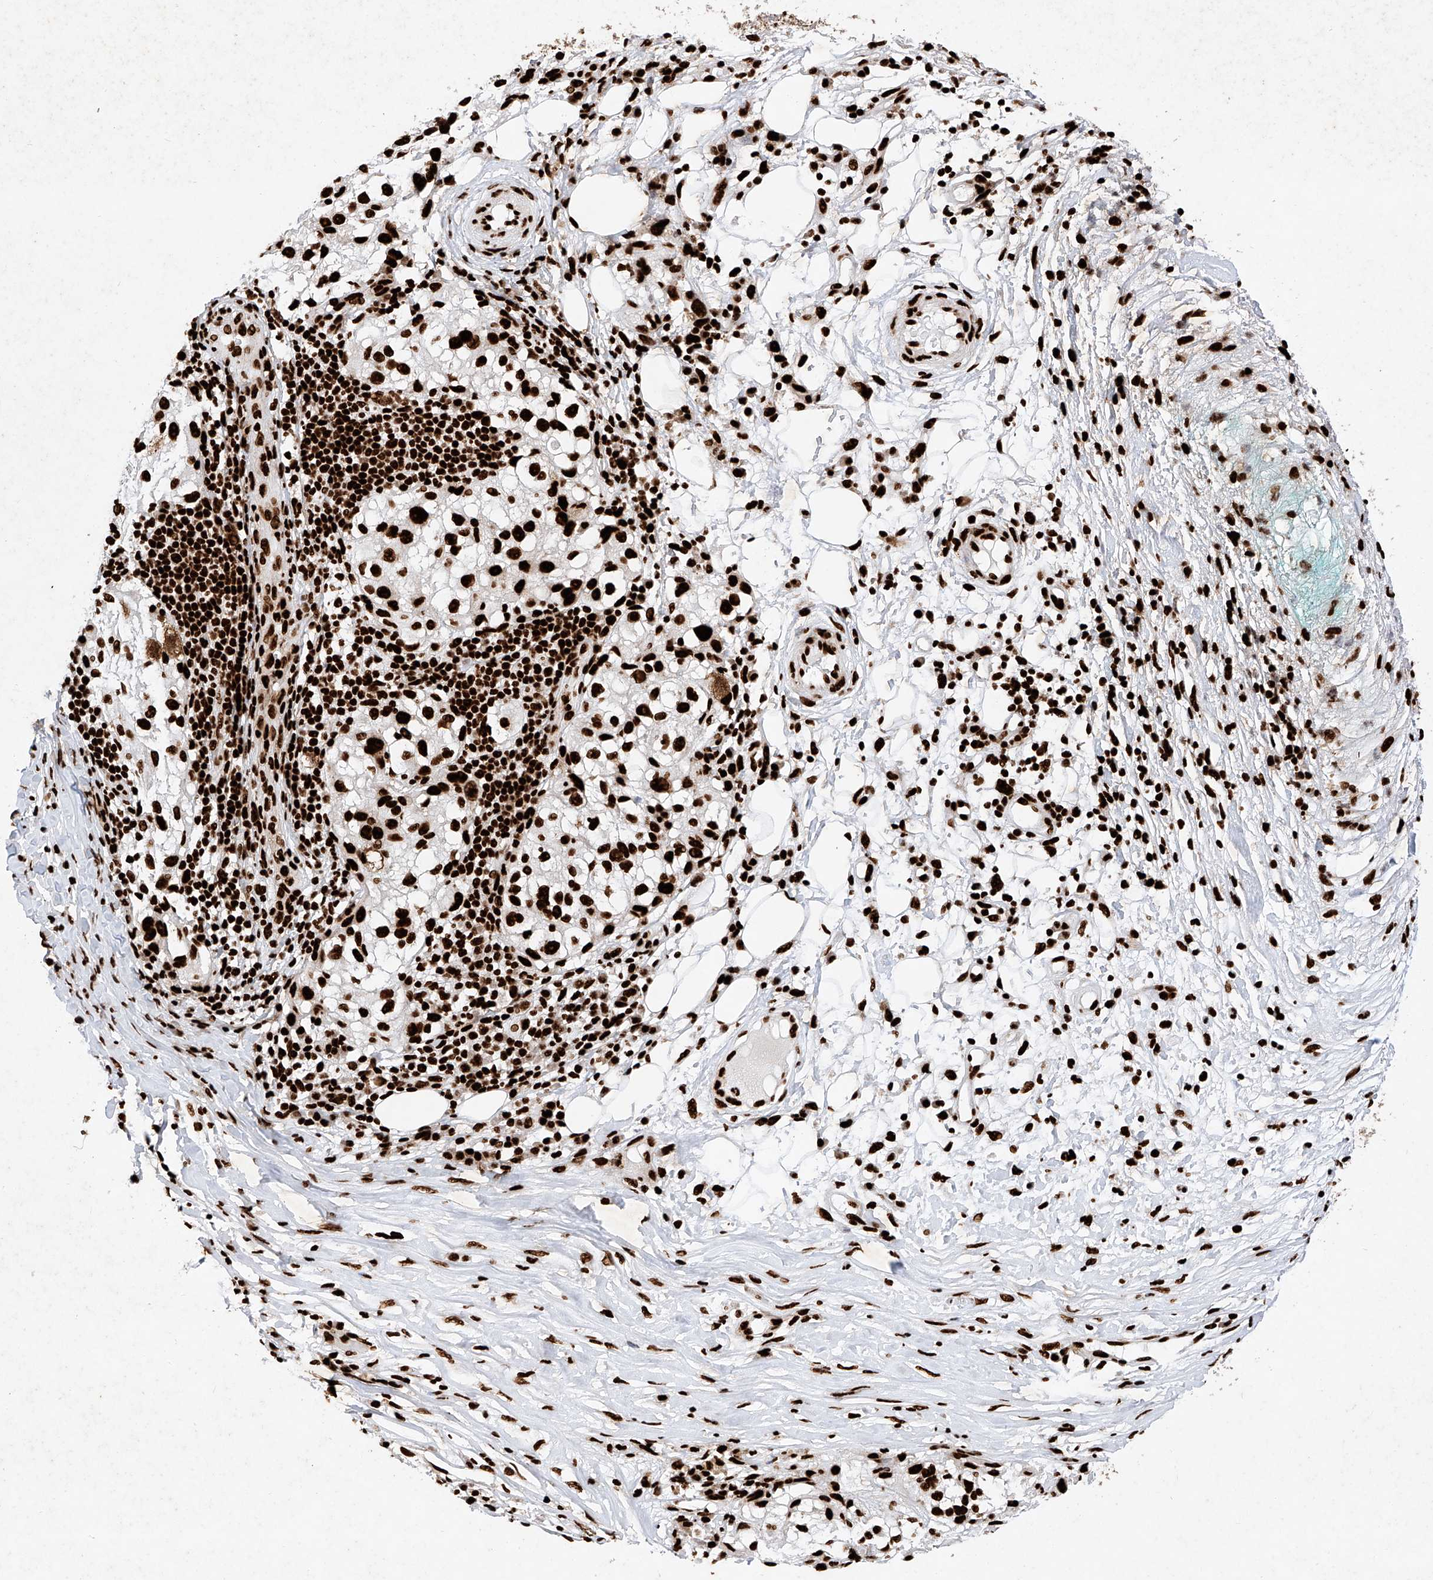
{"staining": {"intensity": "strong", "quantity": ">75%", "location": "nuclear"}, "tissue": "melanoma", "cell_type": "Tumor cells", "image_type": "cancer", "snomed": [{"axis": "morphology", "description": "Necrosis, NOS"}, {"axis": "morphology", "description": "Malignant melanoma, NOS"}, {"axis": "topography", "description": "Skin"}], "caption": "Tumor cells reveal high levels of strong nuclear positivity in approximately >75% of cells in malignant melanoma.", "gene": "SRSF6", "patient": {"sex": "female", "age": 87}}